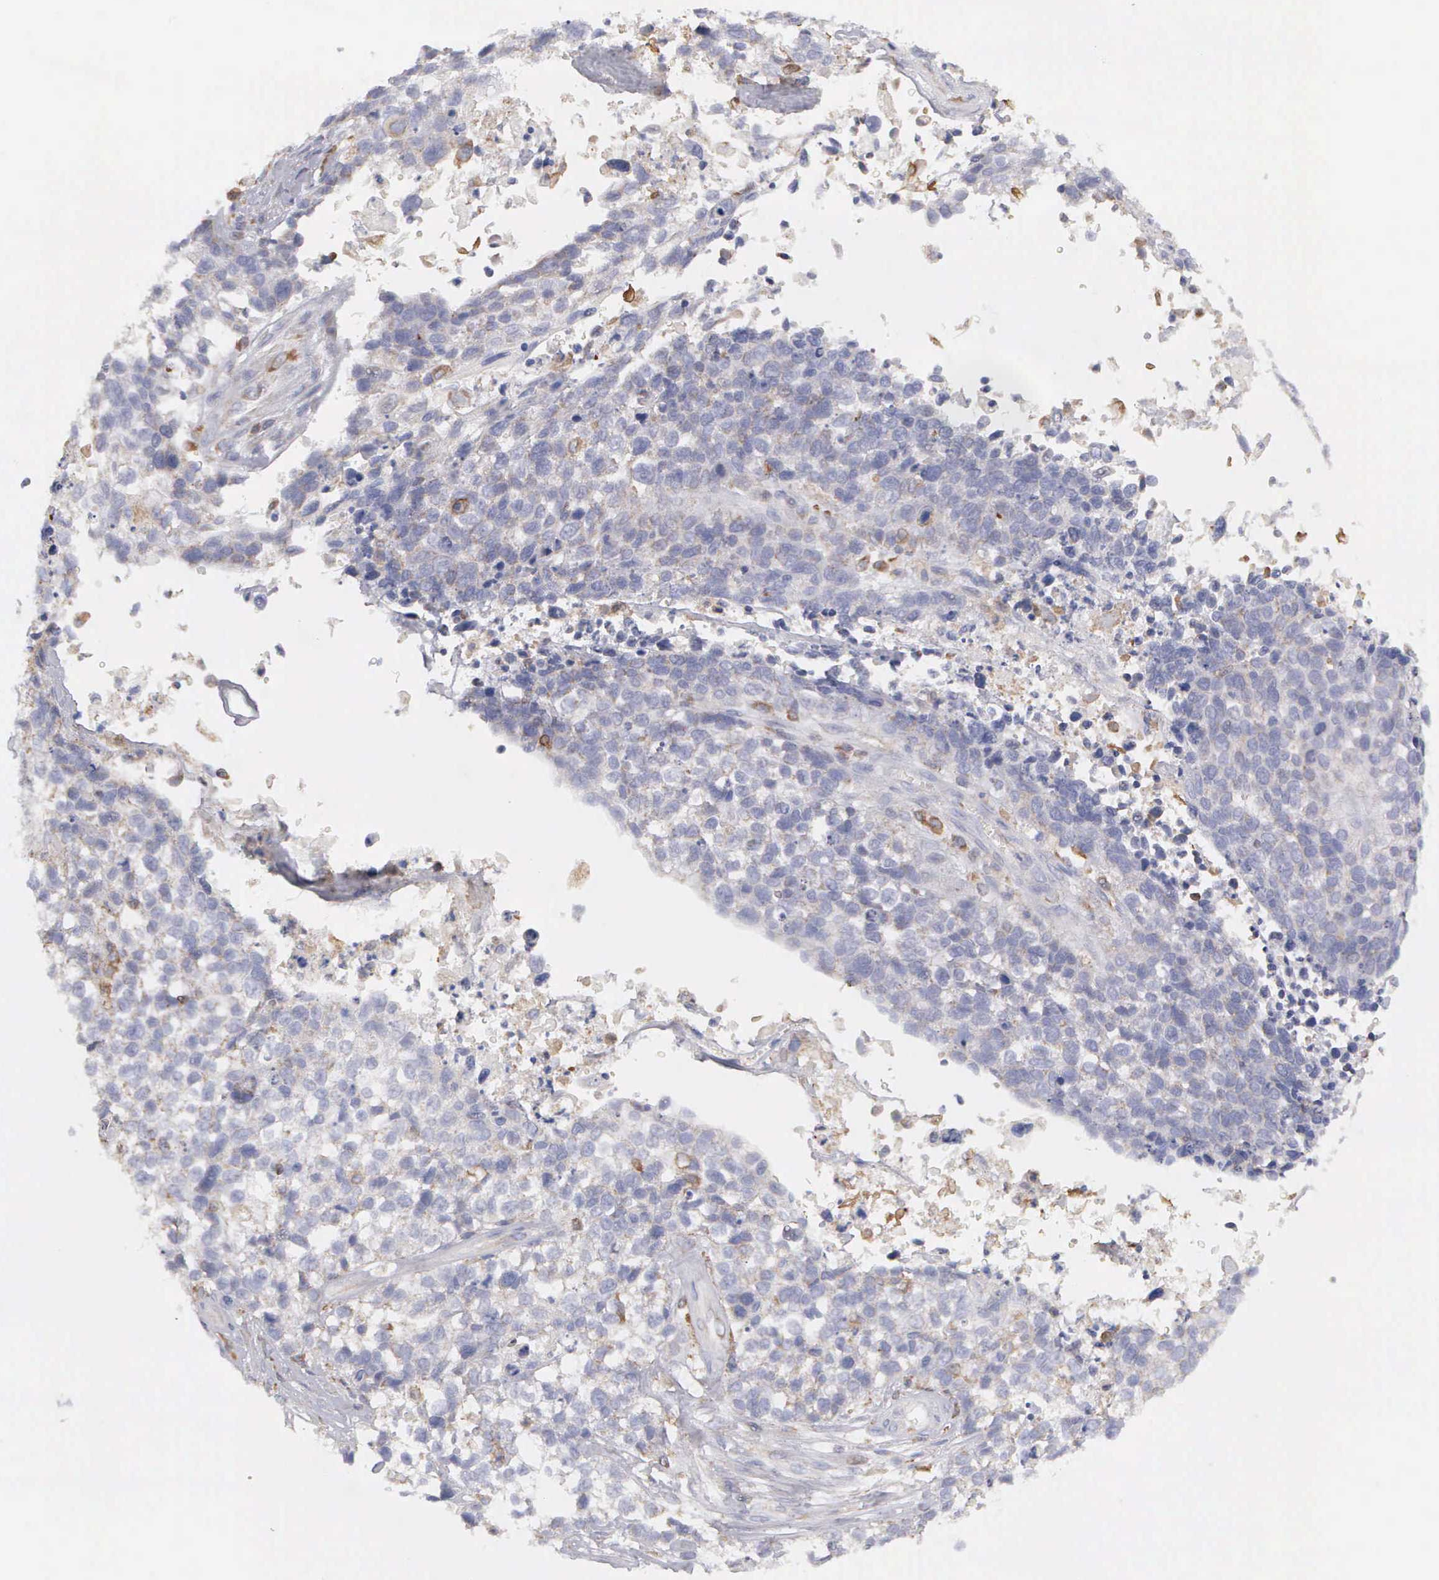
{"staining": {"intensity": "weak", "quantity": "<25%", "location": "cytoplasmic/membranous"}, "tissue": "lung cancer", "cell_type": "Tumor cells", "image_type": "cancer", "snomed": [{"axis": "morphology", "description": "Squamous cell carcinoma, NOS"}, {"axis": "topography", "description": "Lymph node"}, {"axis": "topography", "description": "Lung"}], "caption": "This micrograph is of lung cancer (squamous cell carcinoma) stained with immunohistochemistry to label a protein in brown with the nuclei are counter-stained blue. There is no positivity in tumor cells. (DAB (3,3'-diaminobenzidine) immunohistochemistry (IHC) visualized using brightfield microscopy, high magnification).", "gene": "ARHGAP4", "patient": {"sex": "male", "age": 74}}